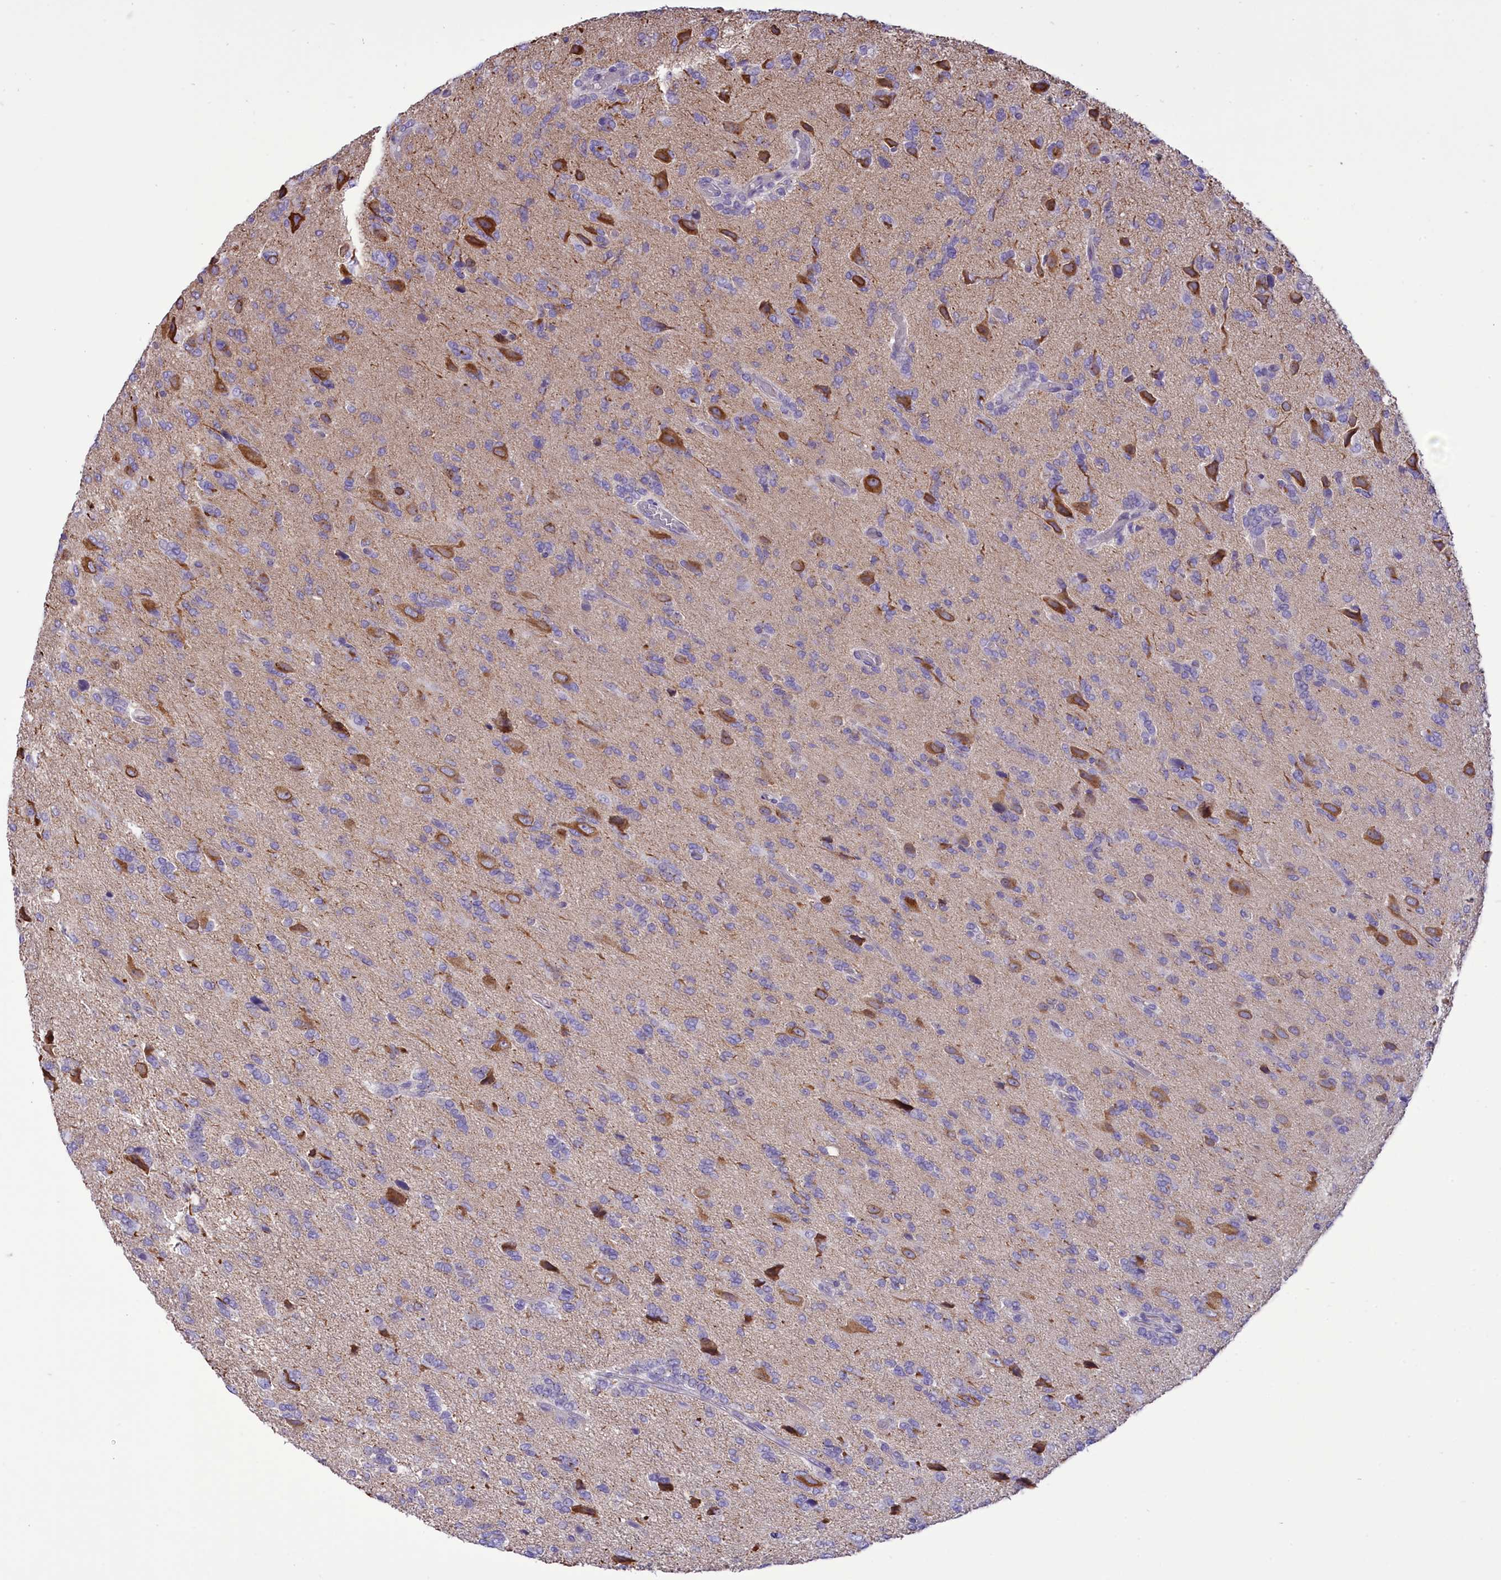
{"staining": {"intensity": "negative", "quantity": "none", "location": "none"}, "tissue": "glioma", "cell_type": "Tumor cells", "image_type": "cancer", "snomed": [{"axis": "morphology", "description": "Glioma, malignant, High grade"}, {"axis": "topography", "description": "Brain"}], "caption": "DAB immunohistochemical staining of human high-grade glioma (malignant) demonstrates no significant expression in tumor cells.", "gene": "DCAF16", "patient": {"sex": "female", "age": 59}}